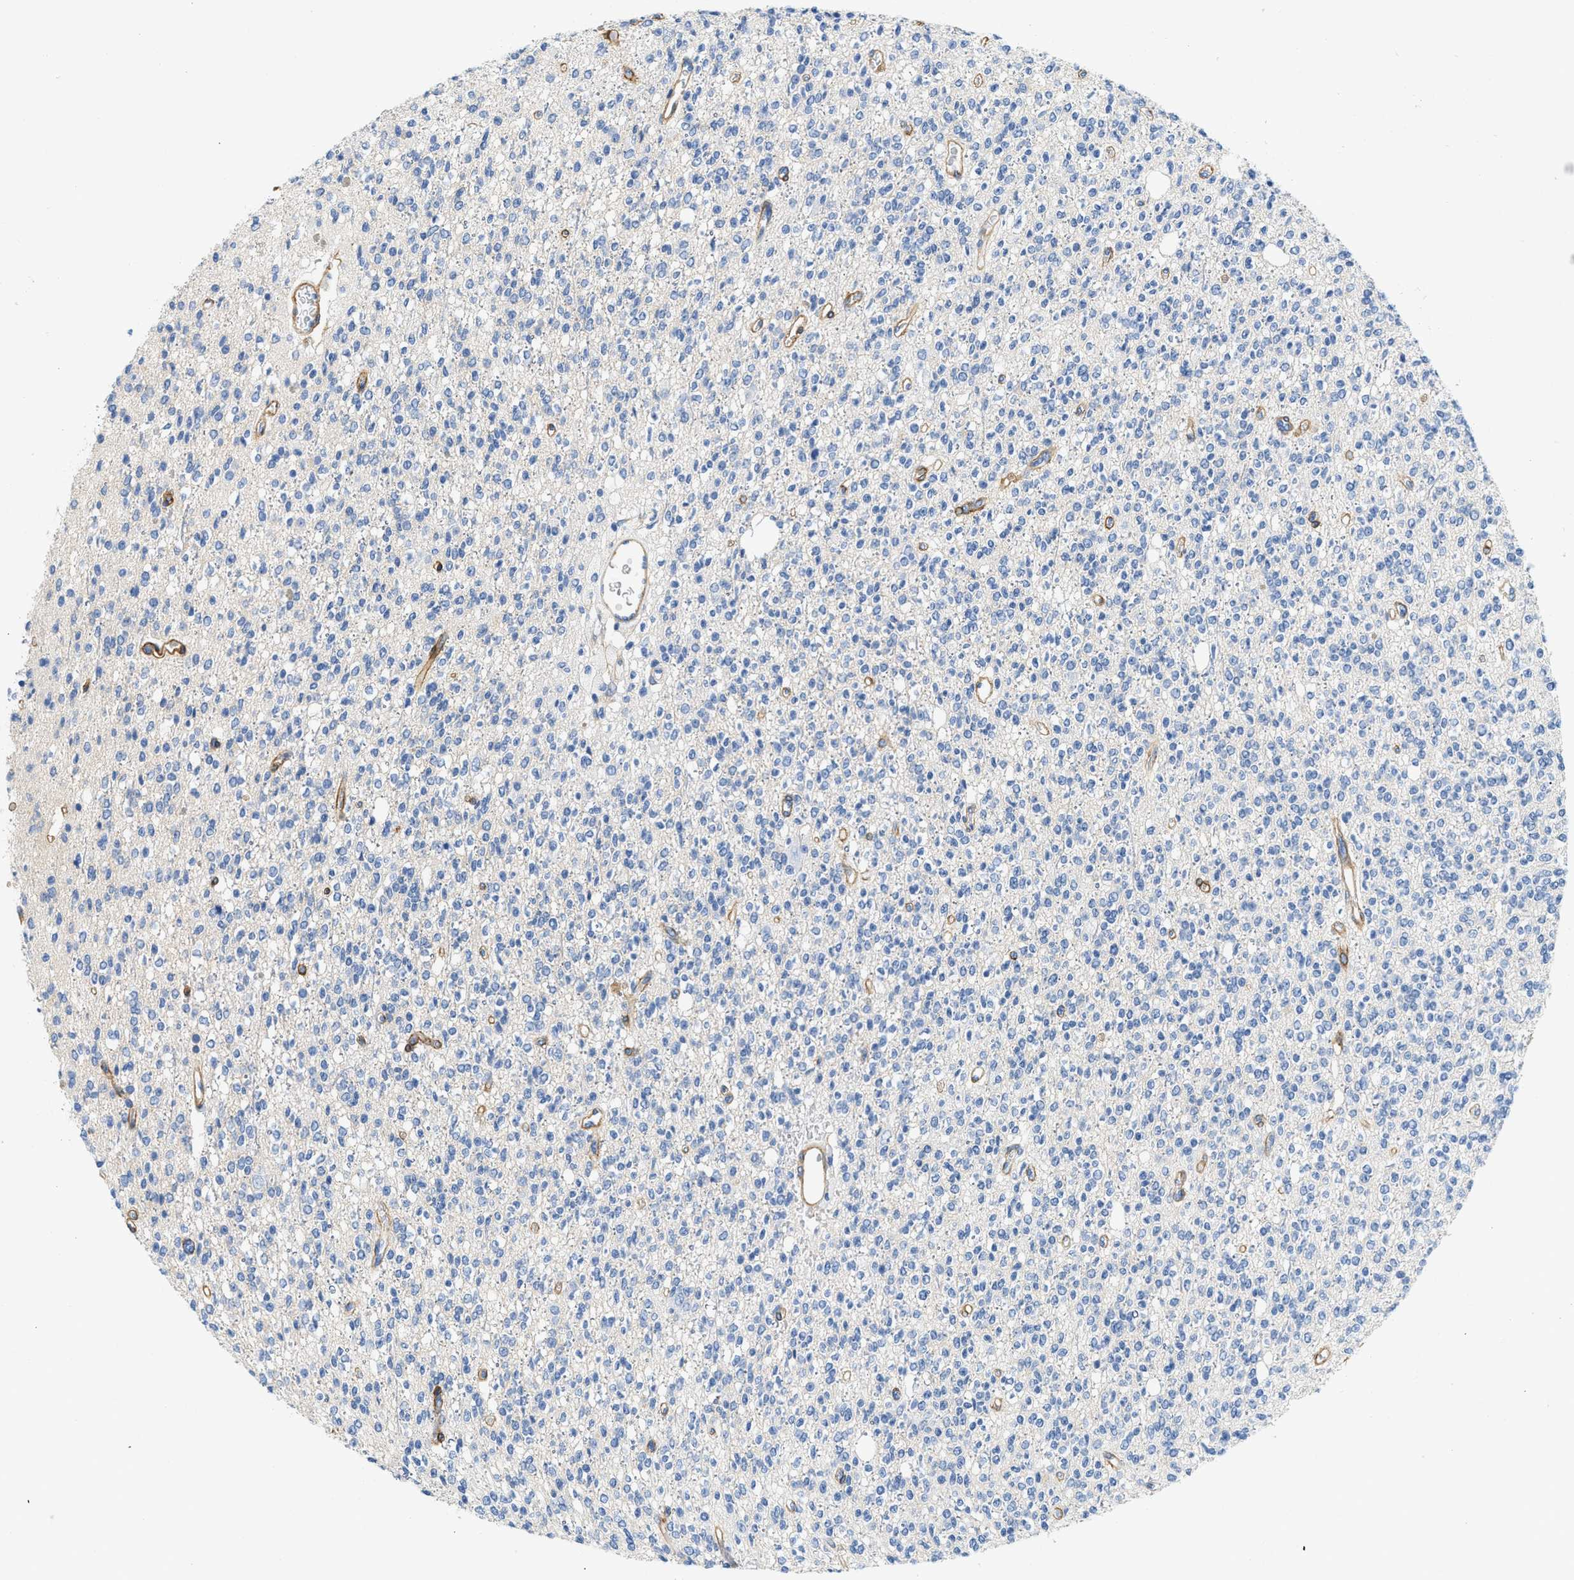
{"staining": {"intensity": "negative", "quantity": "none", "location": "none"}, "tissue": "glioma", "cell_type": "Tumor cells", "image_type": "cancer", "snomed": [{"axis": "morphology", "description": "Glioma, malignant, High grade"}, {"axis": "topography", "description": "Brain"}], "caption": "Immunohistochemistry (IHC) image of human glioma stained for a protein (brown), which displays no positivity in tumor cells.", "gene": "PDGFRB", "patient": {"sex": "male", "age": 34}}